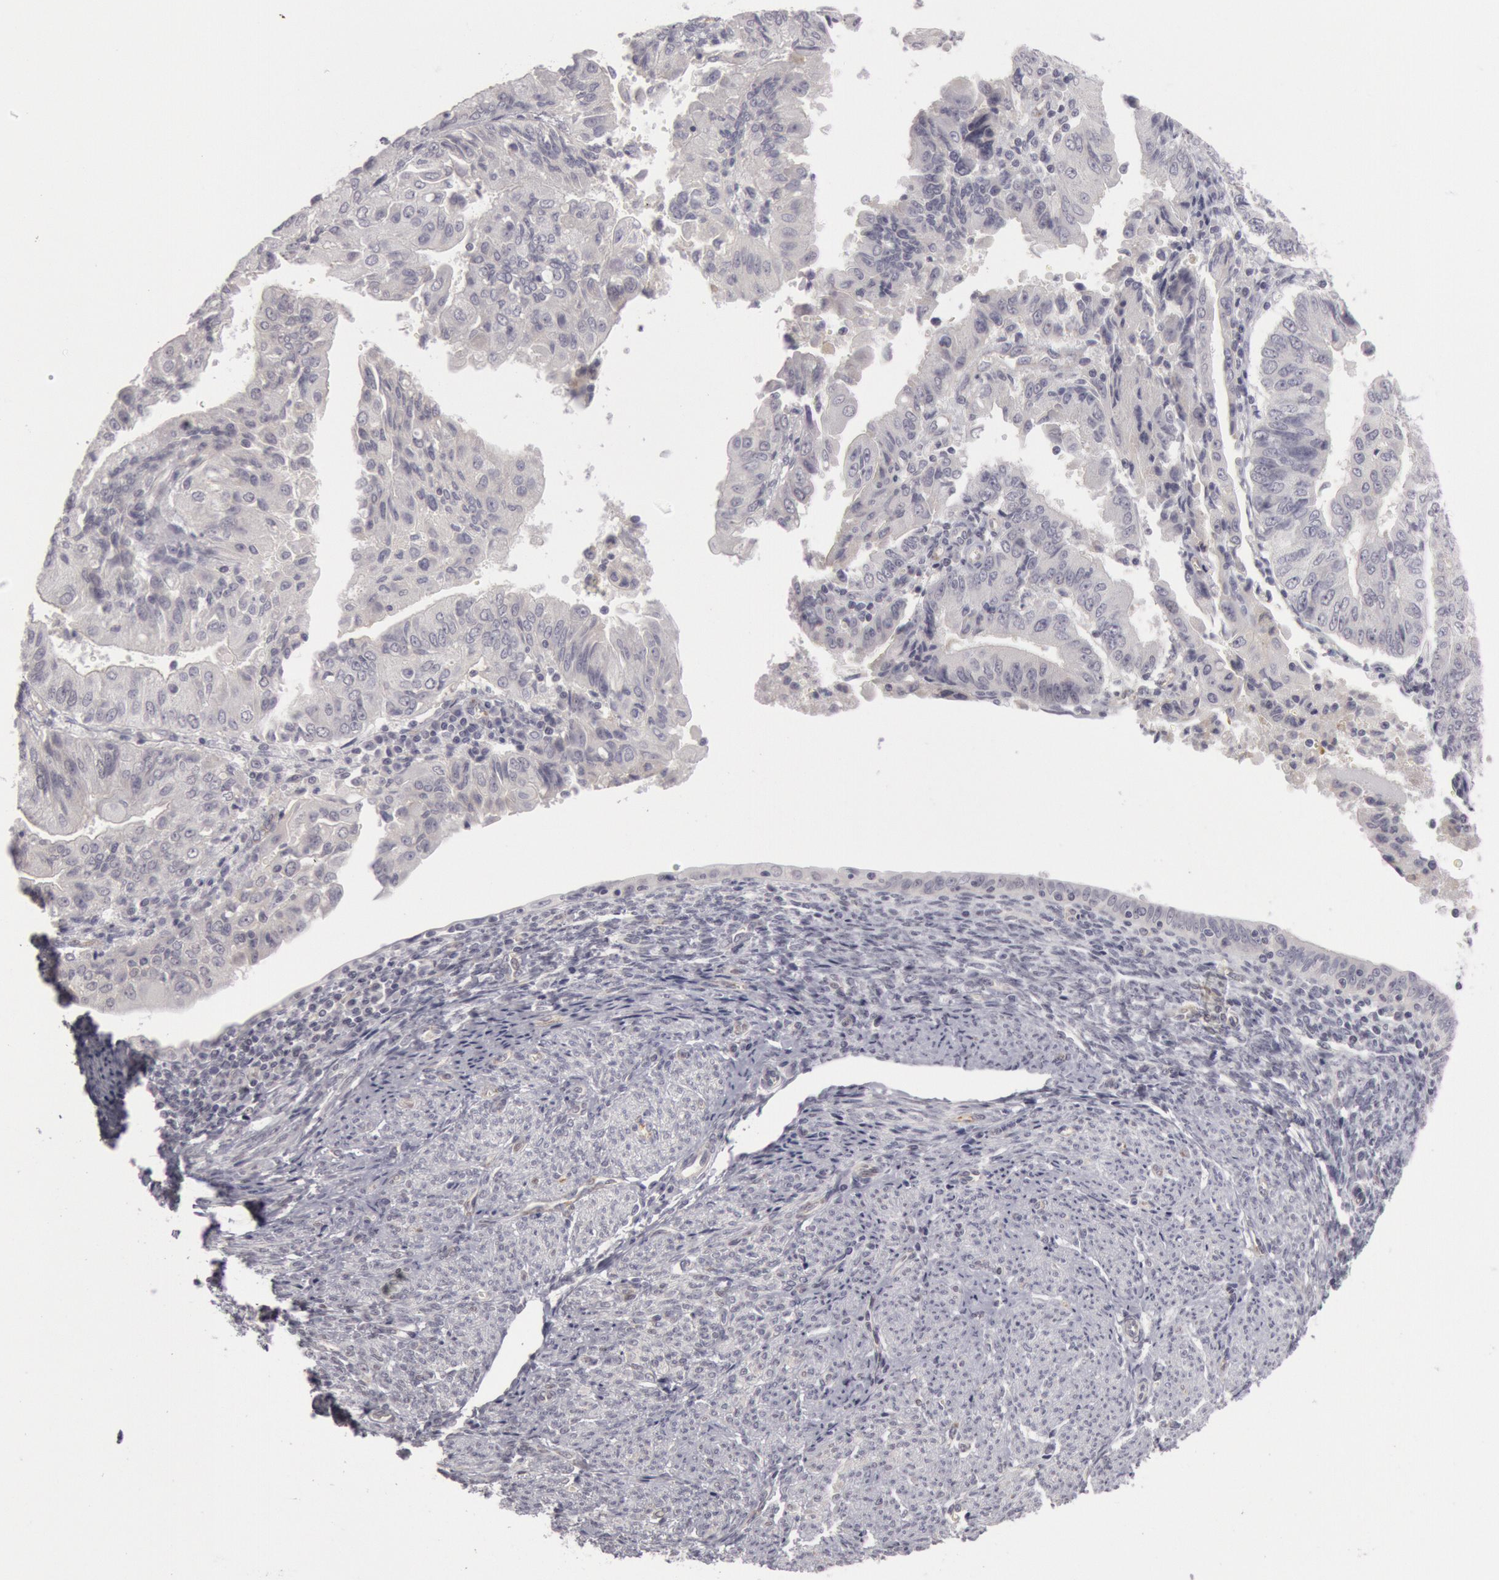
{"staining": {"intensity": "negative", "quantity": "none", "location": "none"}, "tissue": "endometrial cancer", "cell_type": "Tumor cells", "image_type": "cancer", "snomed": [{"axis": "morphology", "description": "Adenocarcinoma, NOS"}, {"axis": "topography", "description": "Endometrium"}], "caption": "High power microscopy image of an immunohistochemistry histopathology image of endometrial adenocarcinoma, revealing no significant expression in tumor cells.", "gene": "JOSD1", "patient": {"sex": "female", "age": 75}}